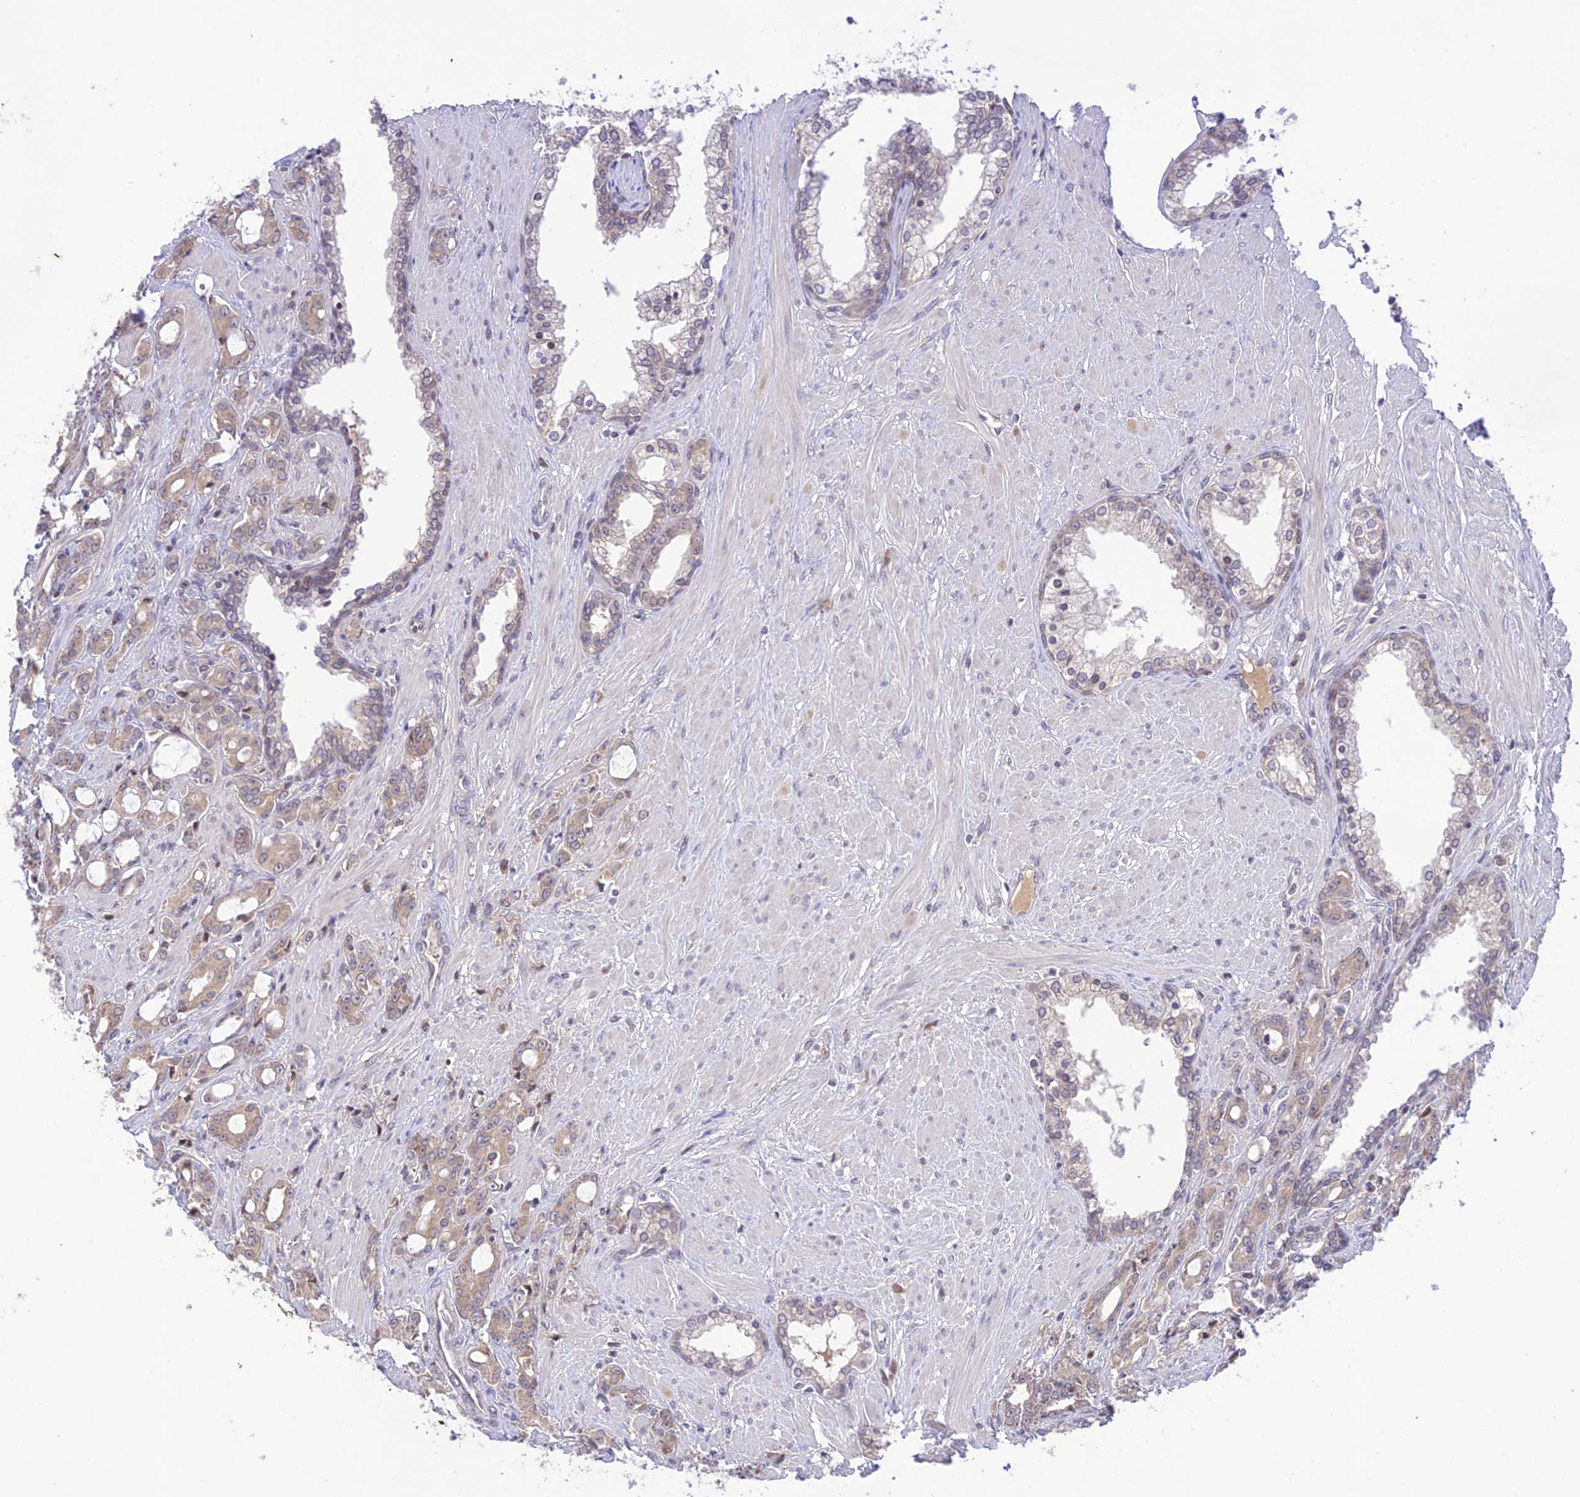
{"staining": {"intensity": "weak", "quantity": "25%-75%", "location": "cytoplasmic/membranous"}, "tissue": "prostate cancer", "cell_type": "Tumor cells", "image_type": "cancer", "snomed": [{"axis": "morphology", "description": "Adenocarcinoma, High grade"}, {"axis": "topography", "description": "Prostate"}], "caption": "High-grade adenocarcinoma (prostate) stained for a protein displays weak cytoplasmic/membranous positivity in tumor cells. The staining was performed using DAB (3,3'-diaminobenzidine), with brown indicating positive protein expression. Nuclei are stained blue with hematoxylin.", "gene": "TEKT1", "patient": {"sex": "male", "age": 72}}